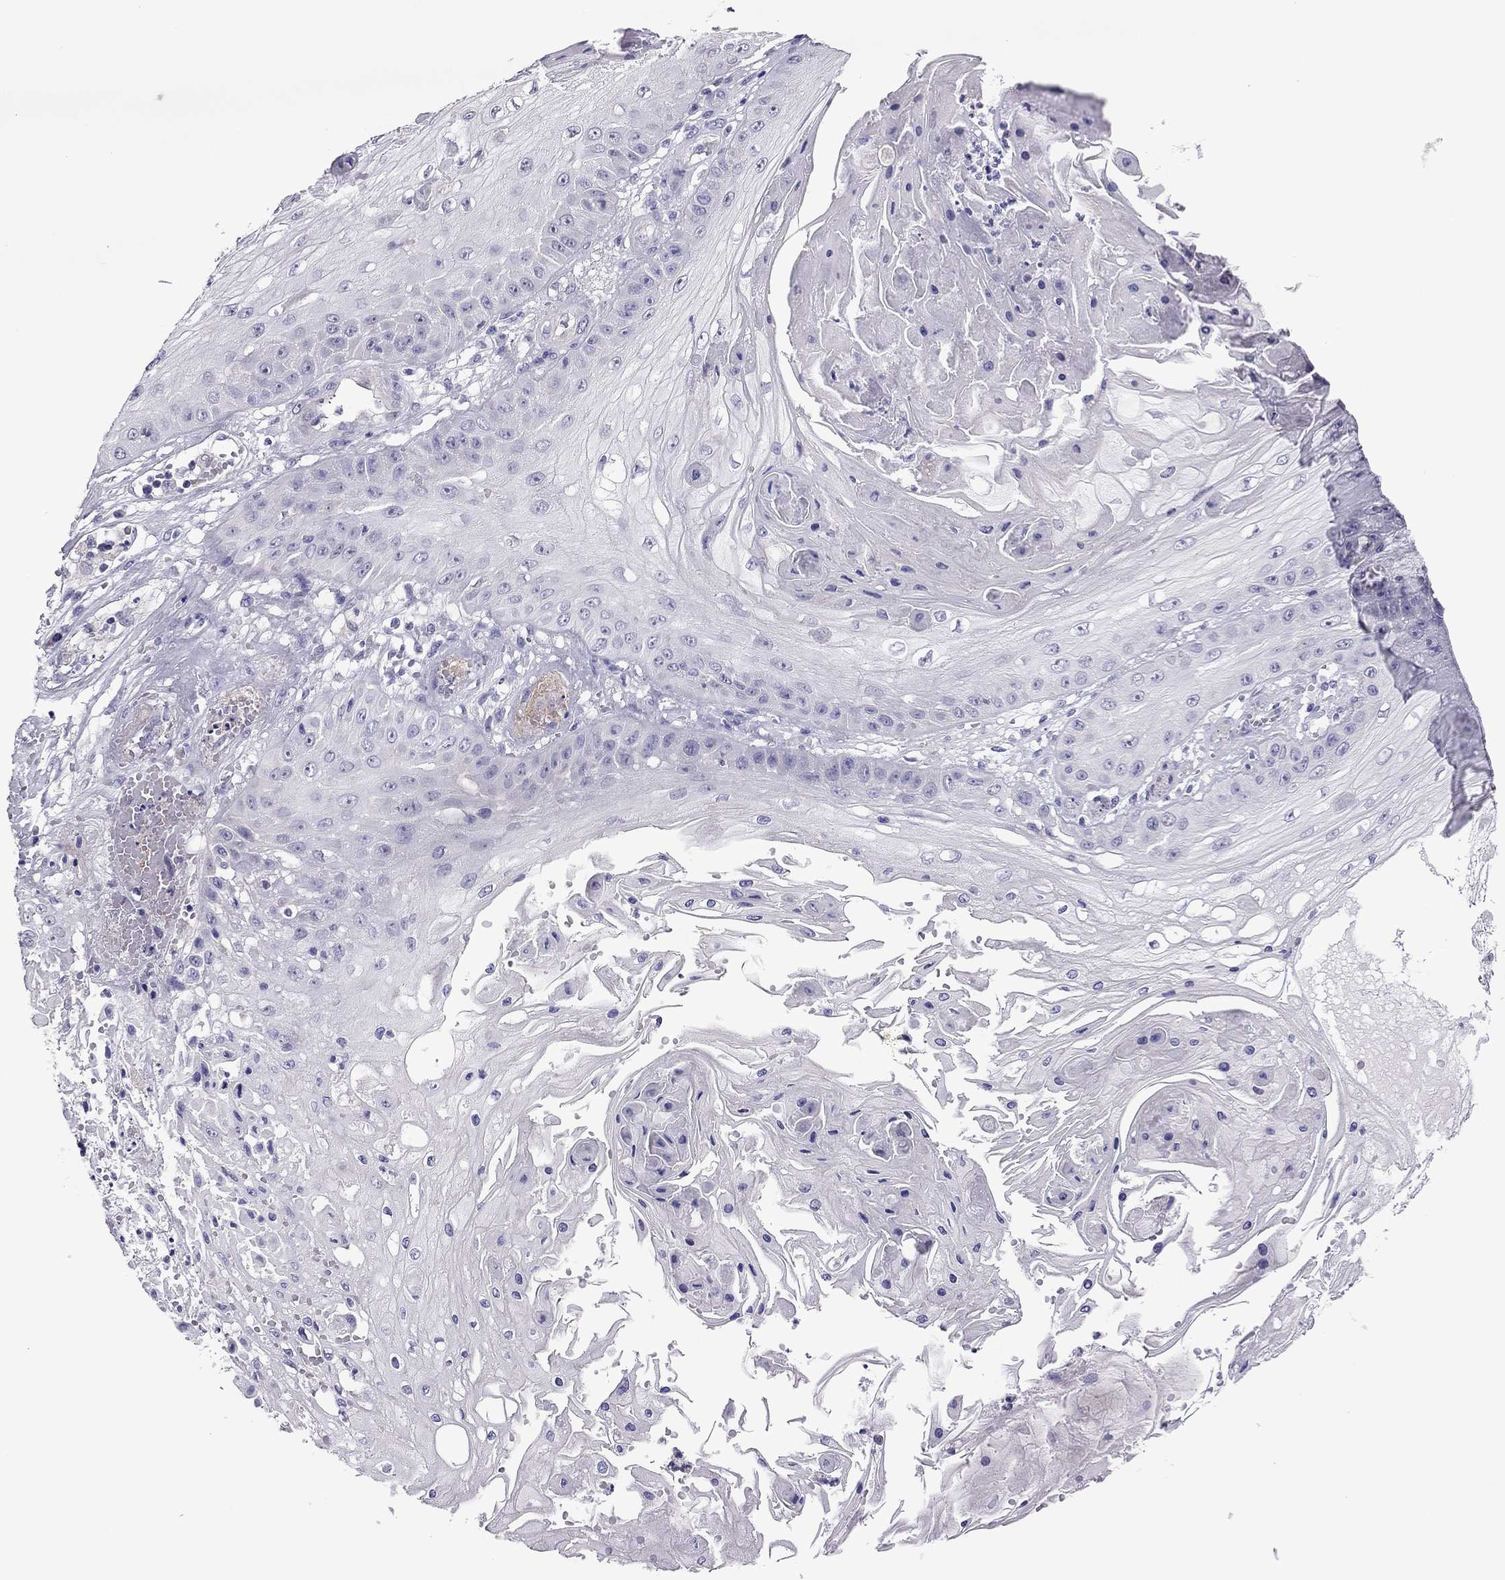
{"staining": {"intensity": "negative", "quantity": "none", "location": "none"}, "tissue": "skin cancer", "cell_type": "Tumor cells", "image_type": "cancer", "snomed": [{"axis": "morphology", "description": "Squamous cell carcinoma, NOS"}, {"axis": "topography", "description": "Skin"}], "caption": "This micrograph is of skin cancer stained with immunohistochemistry (IHC) to label a protein in brown with the nuclei are counter-stained blue. There is no positivity in tumor cells.", "gene": "SLC16A8", "patient": {"sex": "male", "age": 70}}